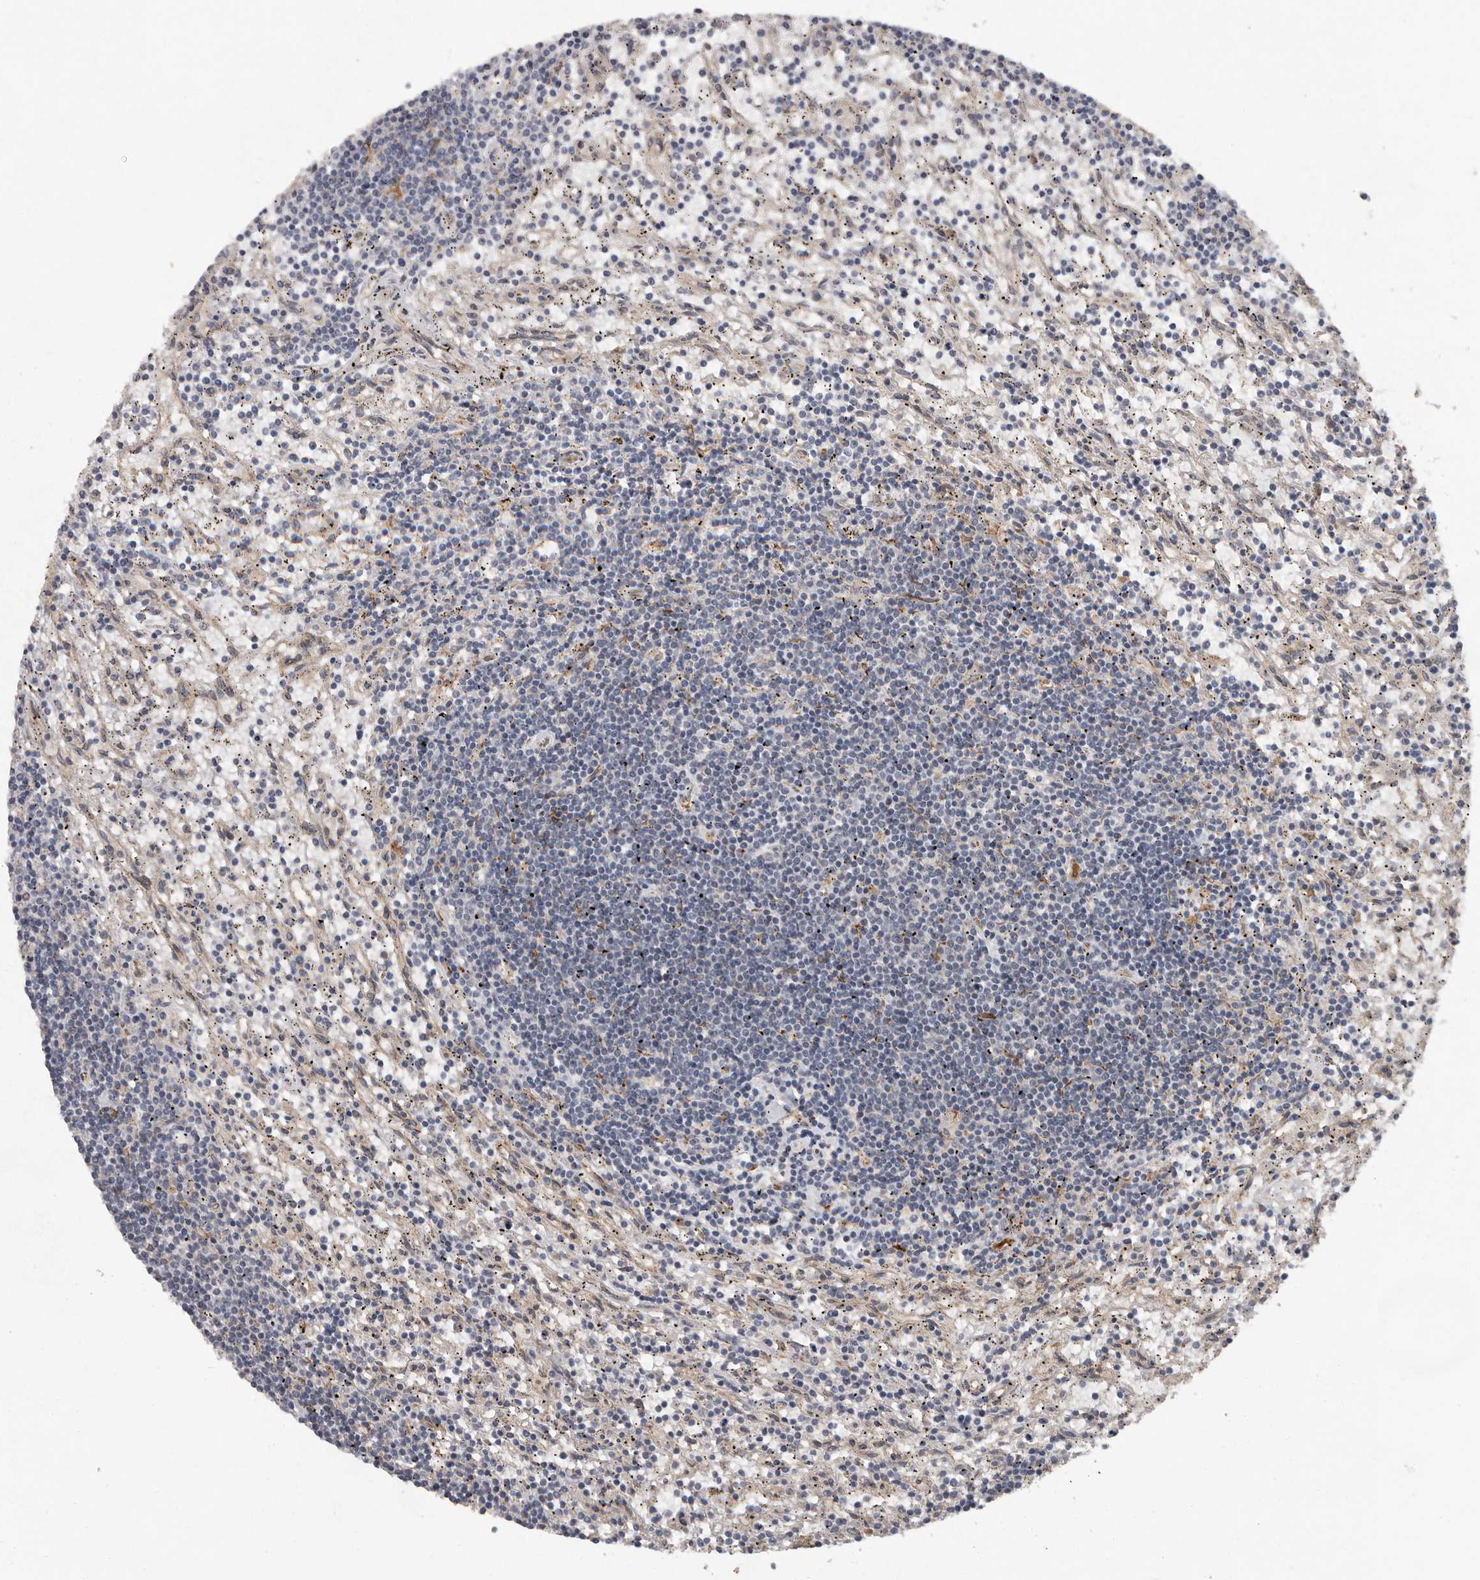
{"staining": {"intensity": "negative", "quantity": "none", "location": "none"}, "tissue": "lymphoma", "cell_type": "Tumor cells", "image_type": "cancer", "snomed": [{"axis": "morphology", "description": "Malignant lymphoma, non-Hodgkin's type, Low grade"}, {"axis": "topography", "description": "Spleen"}], "caption": "Photomicrograph shows no significant protein positivity in tumor cells of malignant lymphoma, non-Hodgkin's type (low-grade).", "gene": "MTF1", "patient": {"sex": "male", "age": 76}}